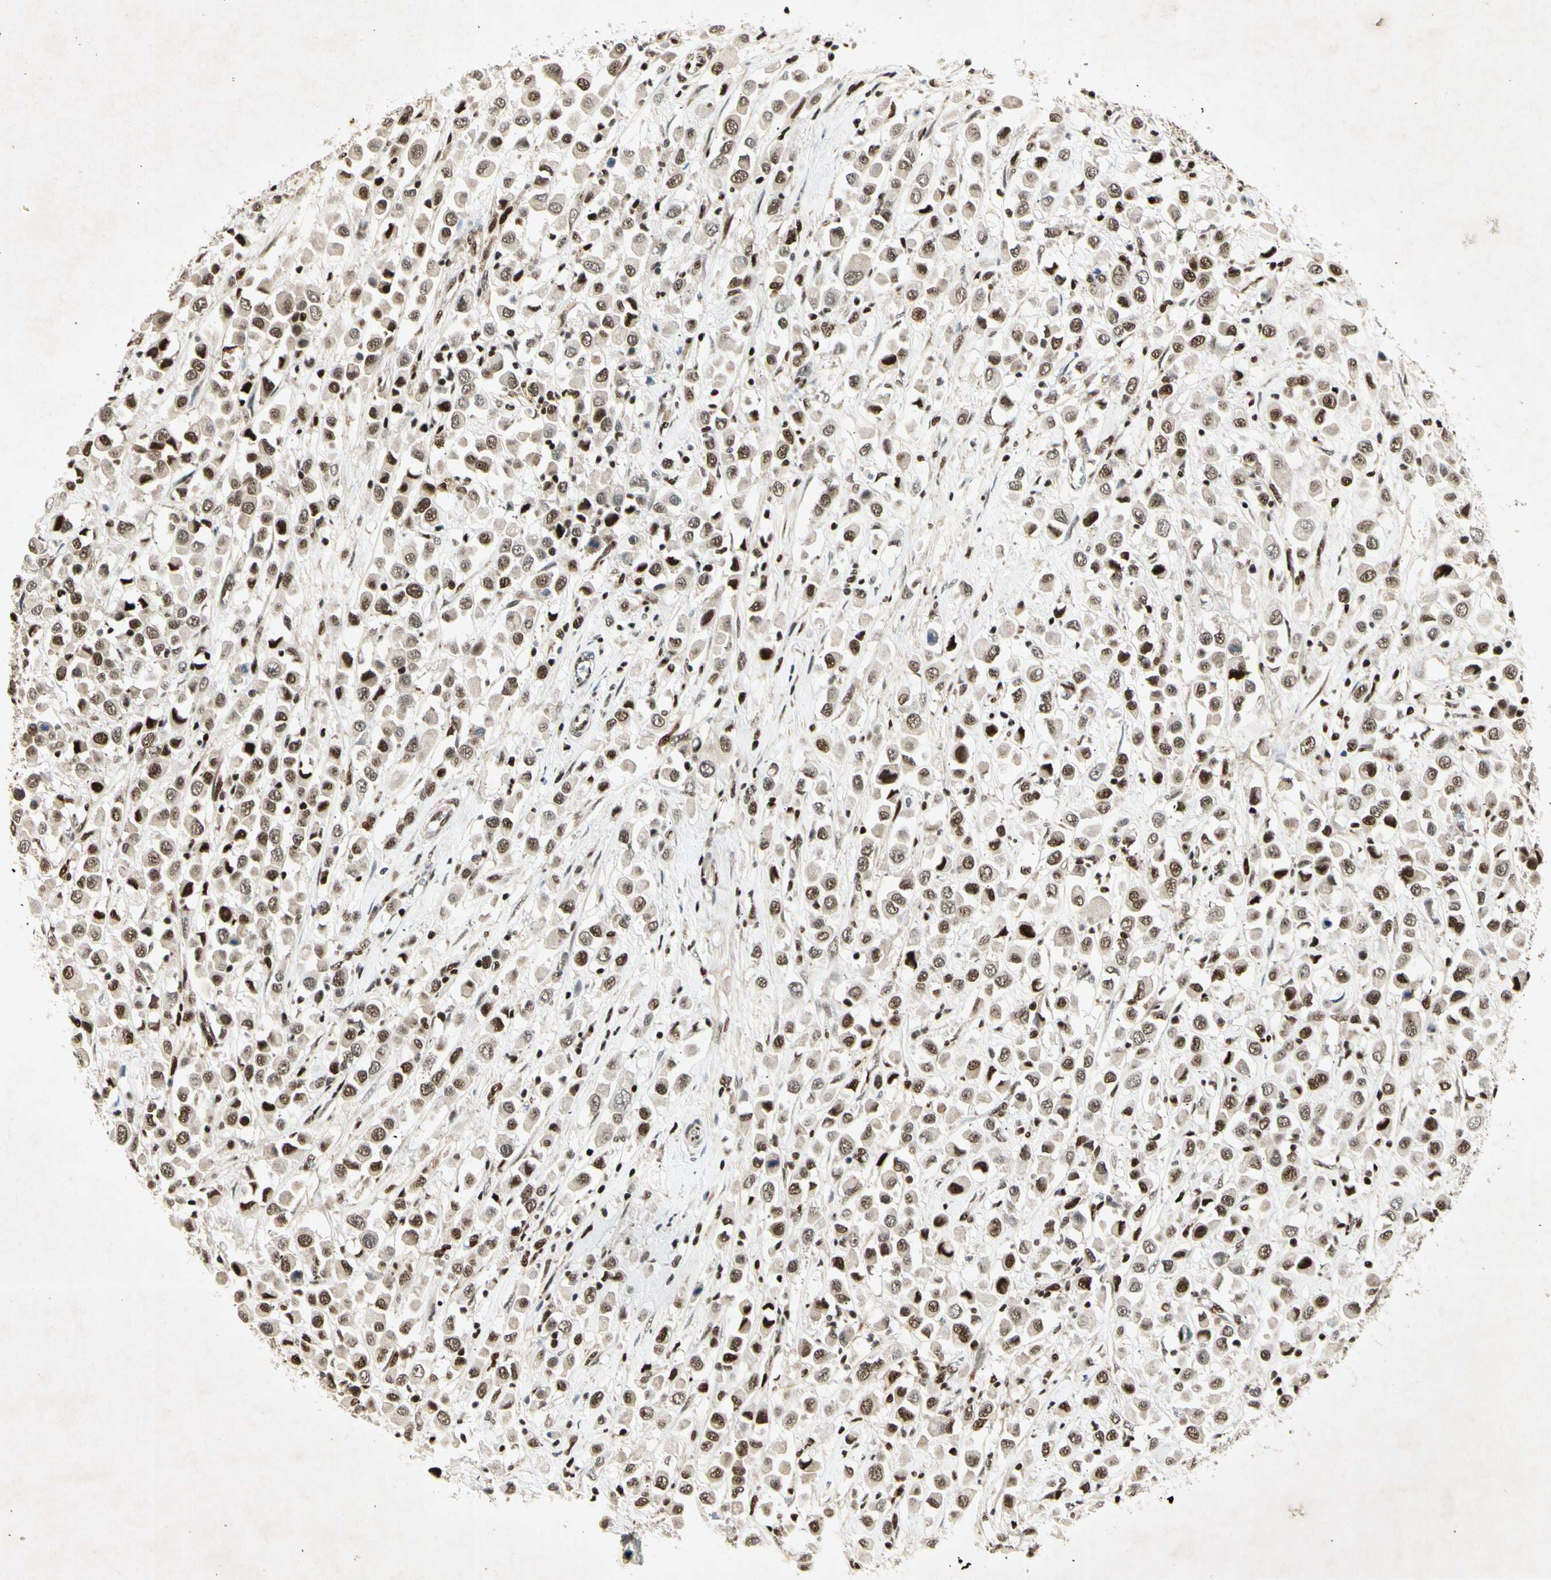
{"staining": {"intensity": "strong", "quantity": ">75%", "location": "nuclear"}, "tissue": "breast cancer", "cell_type": "Tumor cells", "image_type": "cancer", "snomed": [{"axis": "morphology", "description": "Duct carcinoma"}, {"axis": "topography", "description": "Breast"}], "caption": "Infiltrating ductal carcinoma (breast) tissue exhibits strong nuclear positivity in approximately >75% of tumor cells, visualized by immunohistochemistry. The staining was performed using DAB, with brown indicating positive protein expression. Nuclei are stained blue with hematoxylin.", "gene": "RNF43", "patient": {"sex": "female", "age": 61}}